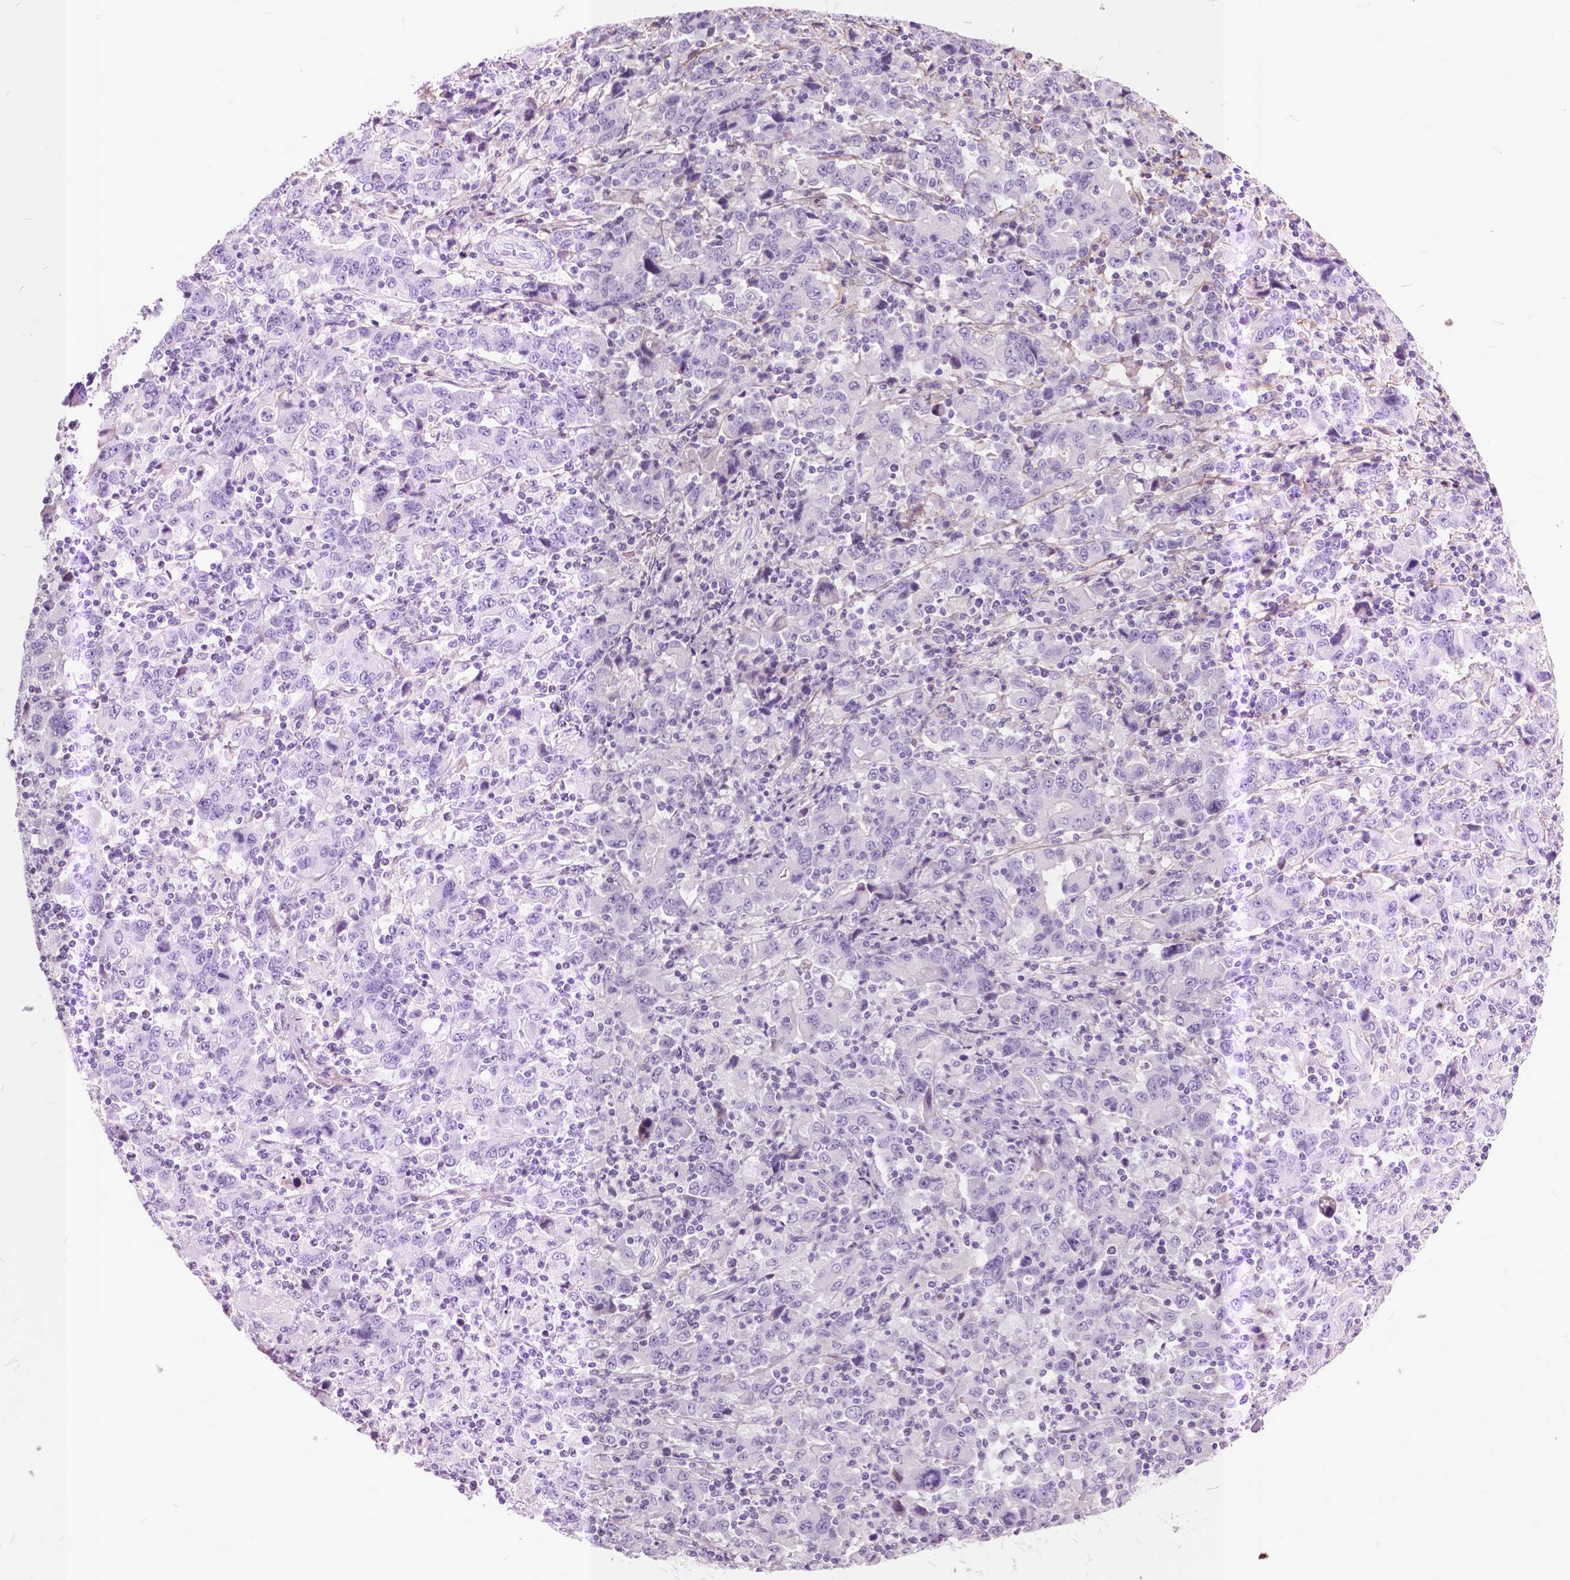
{"staining": {"intensity": "negative", "quantity": "none", "location": "none"}, "tissue": "stomach cancer", "cell_type": "Tumor cells", "image_type": "cancer", "snomed": [{"axis": "morphology", "description": "Adenocarcinoma, NOS"}, {"axis": "topography", "description": "Stomach, upper"}], "caption": "Micrograph shows no protein positivity in tumor cells of stomach adenocarcinoma tissue.", "gene": "GDF9", "patient": {"sex": "male", "age": 69}}